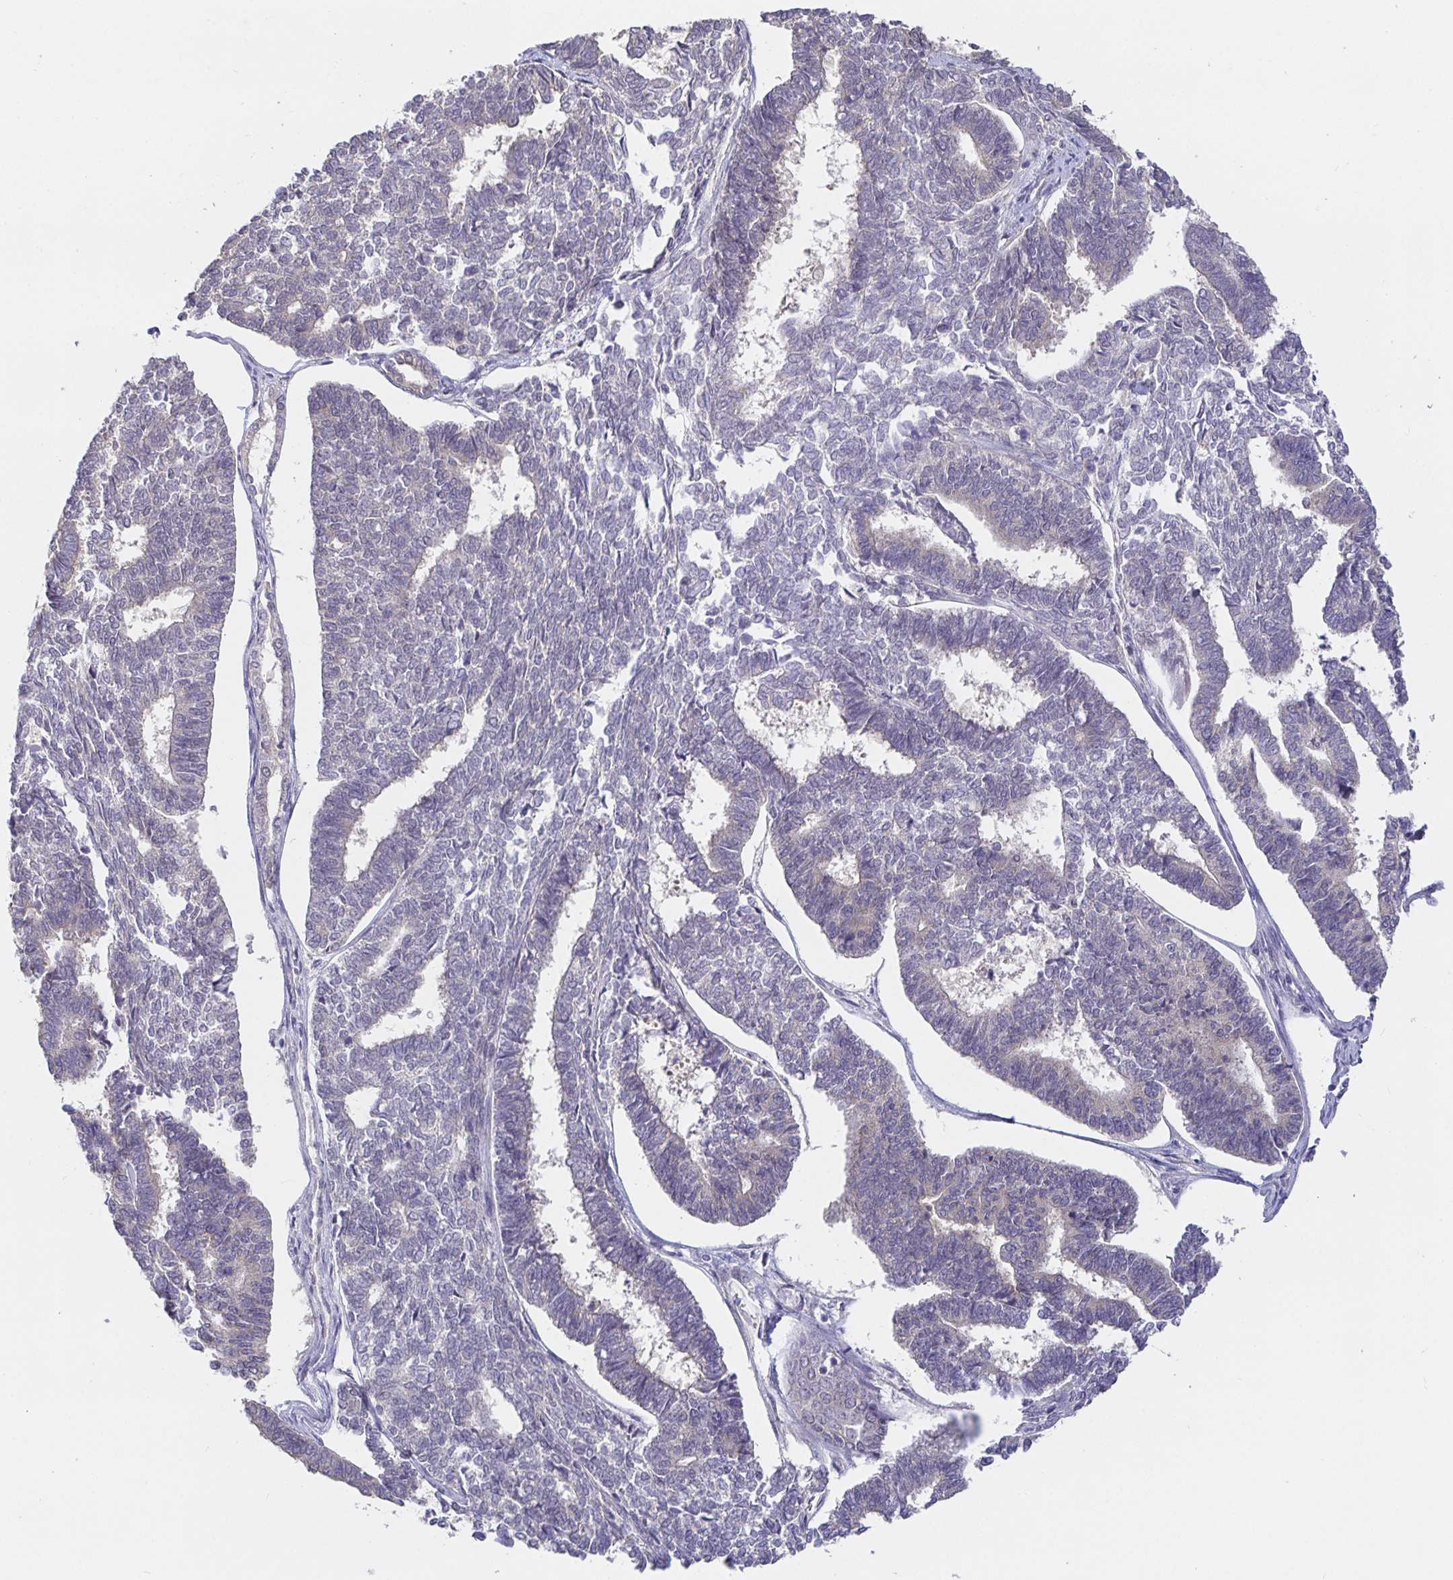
{"staining": {"intensity": "negative", "quantity": "none", "location": "none"}, "tissue": "endometrial cancer", "cell_type": "Tumor cells", "image_type": "cancer", "snomed": [{"axis": "morphology", "description": "Adenocarcinoma, NOS"}, {"axis": "topography", "description": "Endometrium"}], "caption": "Histopathology image shows no significant protein expression in tumor cells of endometrial cancer (adenocarcinoma).", "gene": "ZDHHC11", "patient": {"sex": "female", "age": 70}}